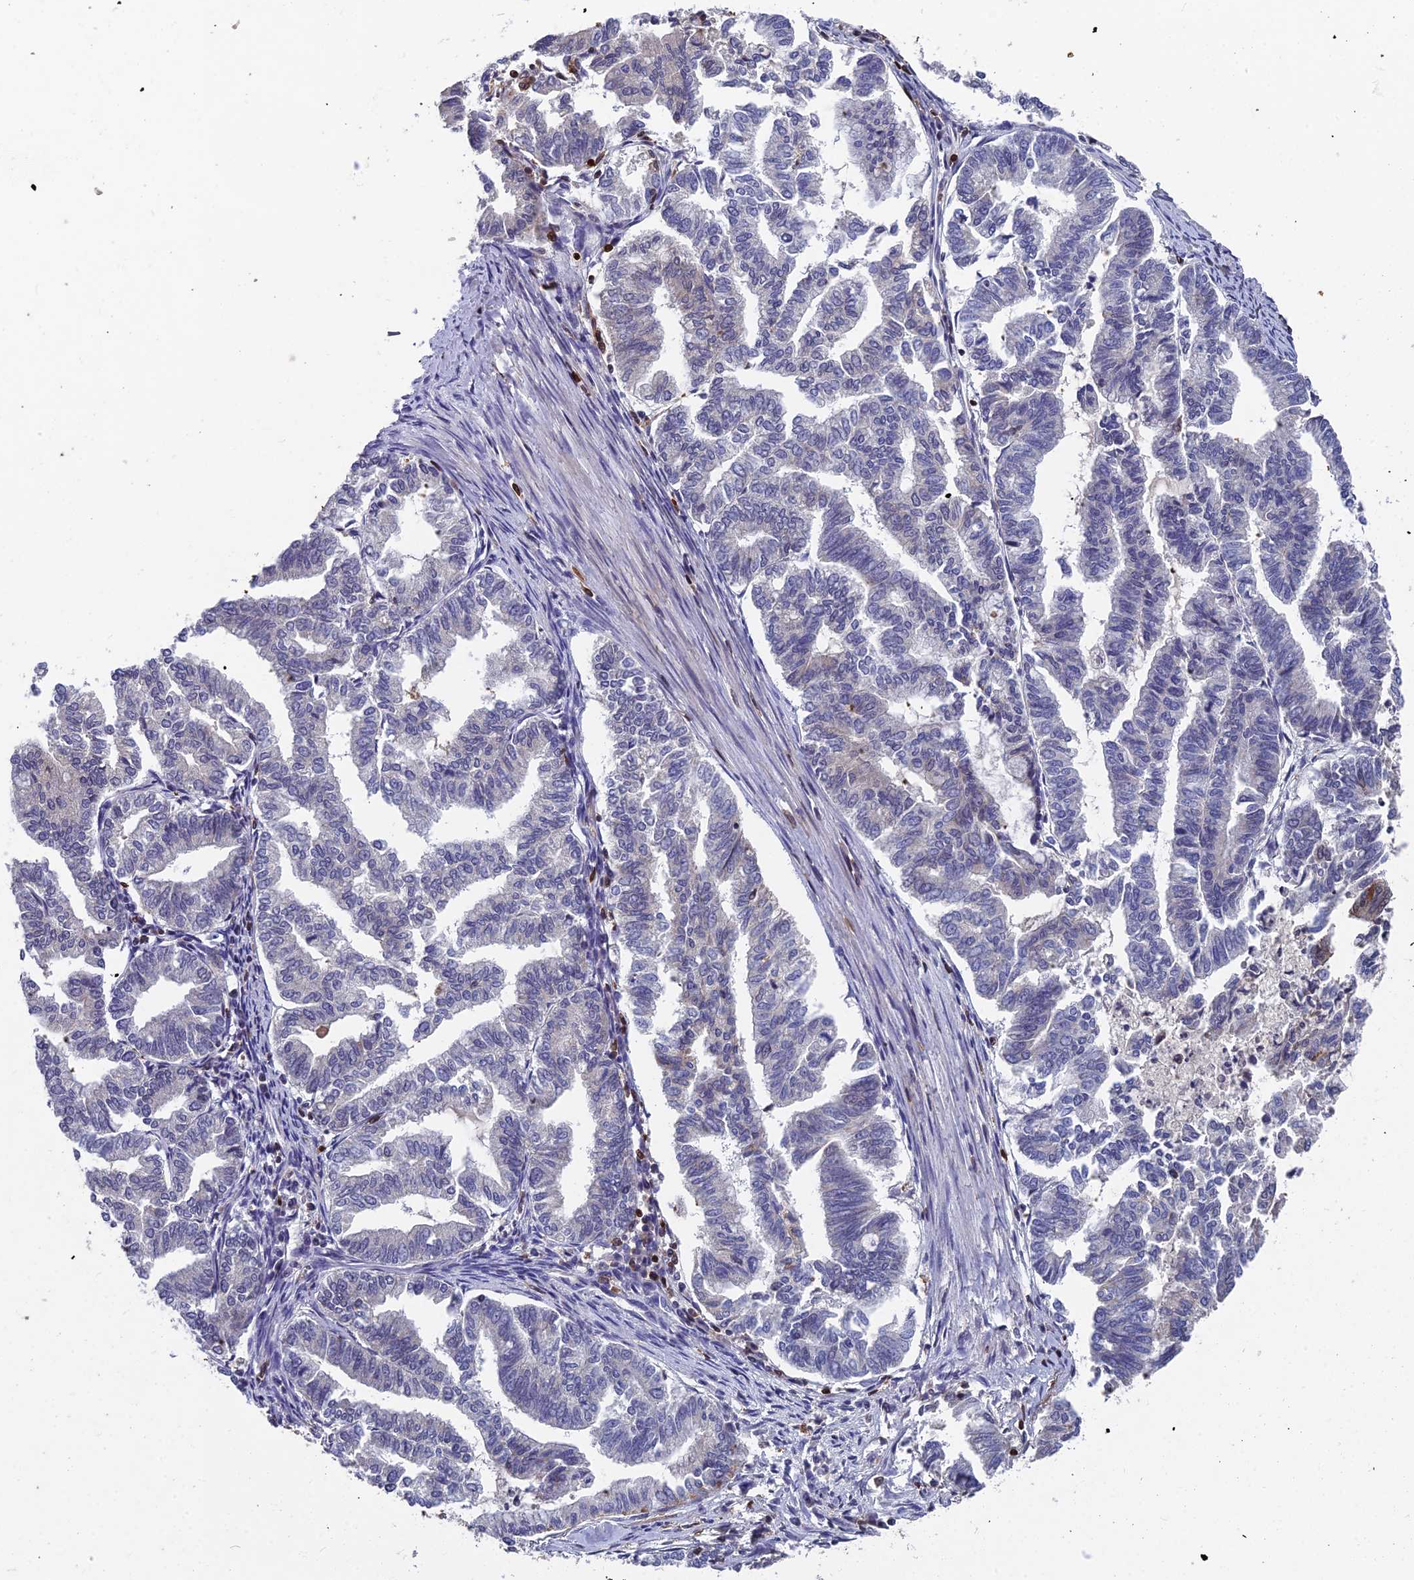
{"staining": {"intensity": "negative", "quantity": "none", "location": "none"}, "tissue": "endometrial cancer", "cell_type": "Tumor cells", "image_type": "cancer", "snomed": [{"axis": "morphology", "description": "Adenocarcinoma, NOS"}, {"axis": "topography", "description": "Endometrium"}], "caption": "Micrograph shows no significant protein expression in tumor cells of endometrial cancer (adenocarcinoma).", "gene": "GALK2", "patient": {"sex": "female", "age": 79}}